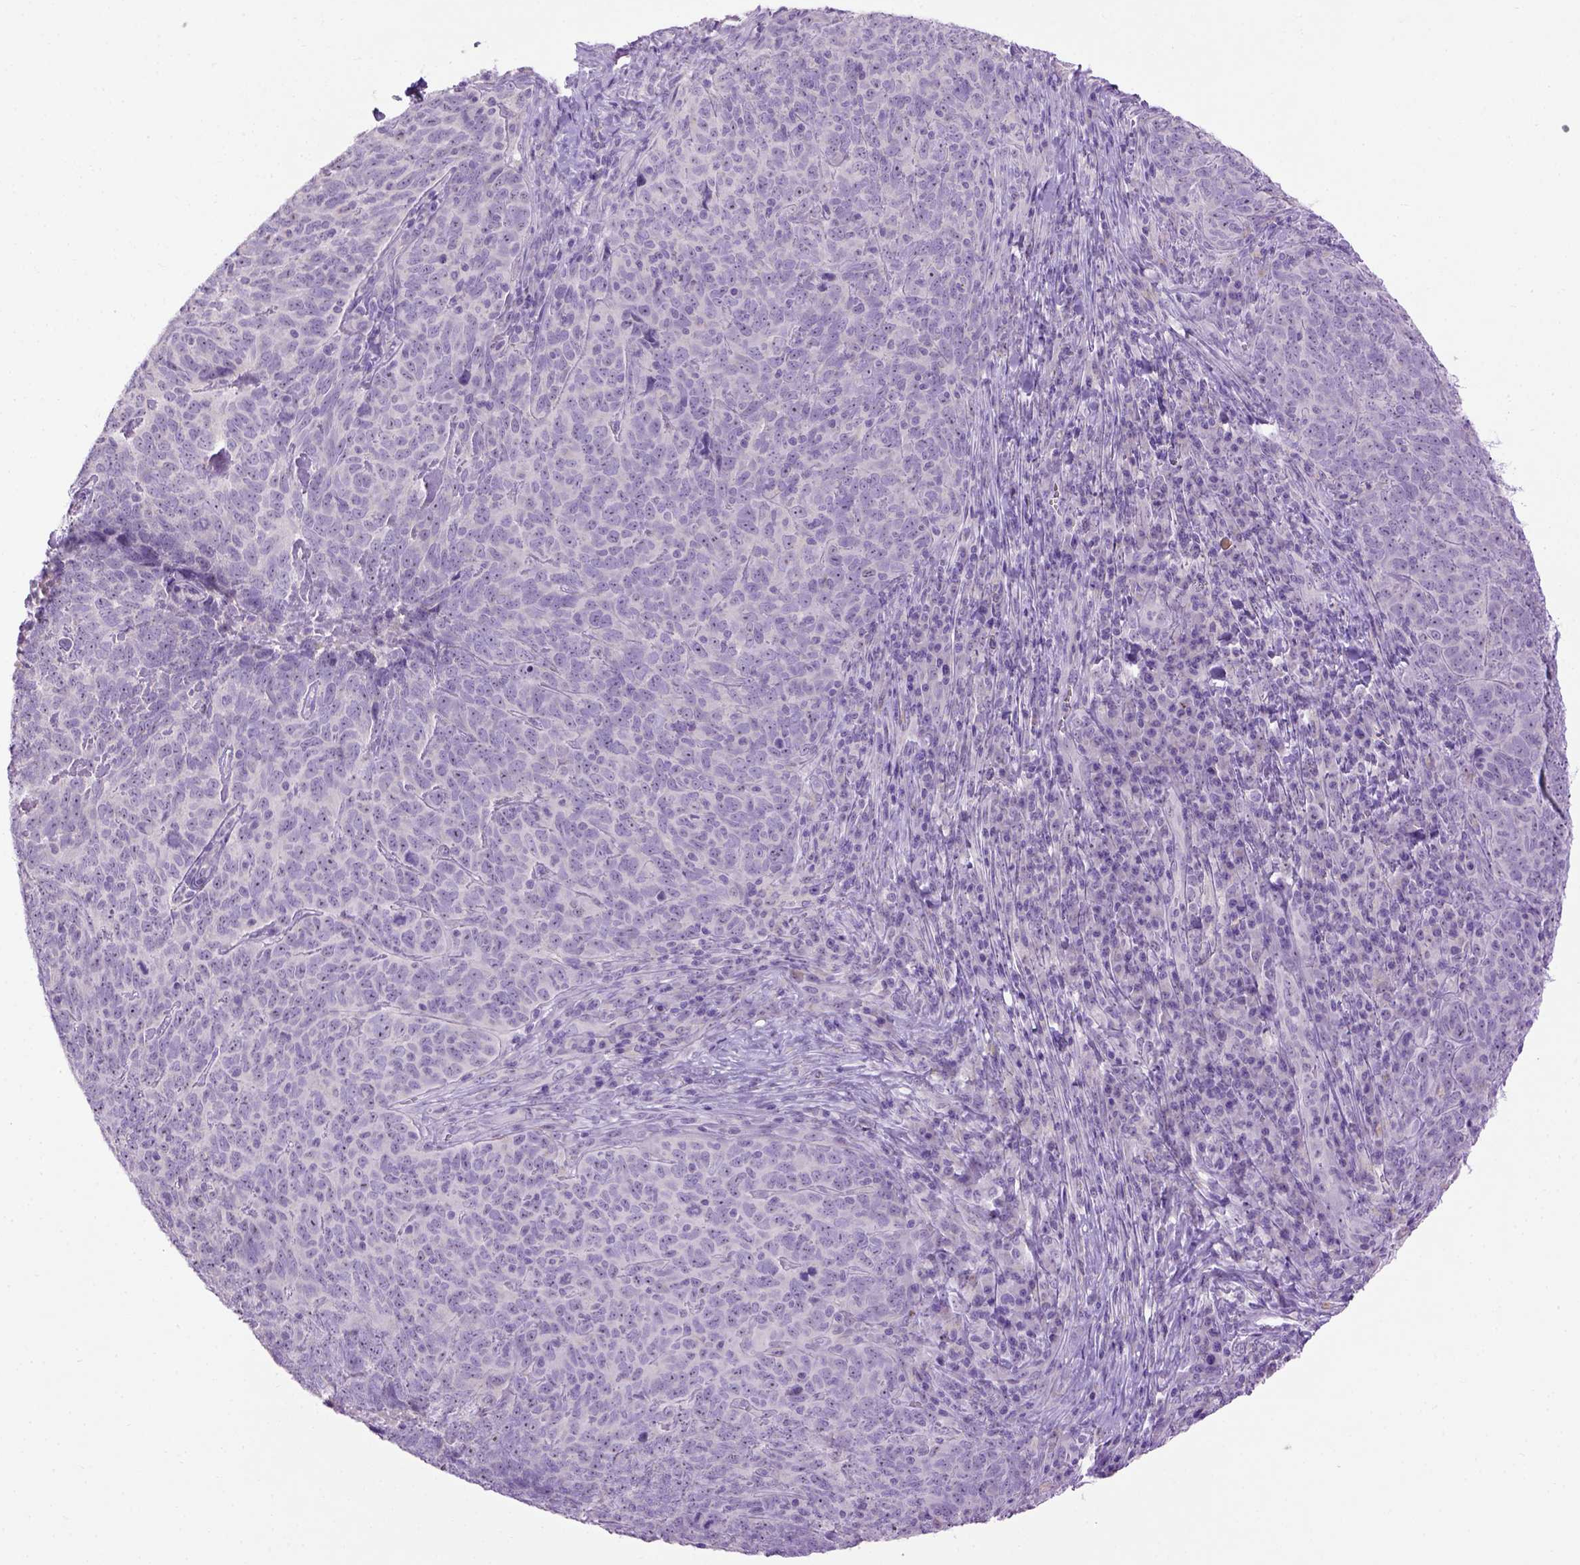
{"staining": {"intensity": "negative", "quantity": "none", "location": "none"}, "tissue": "skin cancer", "cell_type": "Tumor cells", "image_type": "cancer", "snomed": [{"axis": "morphology", "description": "Squamous cell carcinoma, NOS"}, {"axis": "topography", "description": "Skin"}, {"axis": "topography", "description": "Anal"}], "caption": "High magnification brightfield microscopy of skin squamous cell carcinoma stained with DAB (3,3'-diaminobenzidine) (brown) and counterstained with hematoxylin (blue): tumor cells show no significant positivity. The staining is performed using DAB (3,3'-diaminobenzidine) brown chromogen with nuclei counter-stained in using hematoxylin.", "gene": "UTP4", "patient": {"sex": "female", "age": 51}}